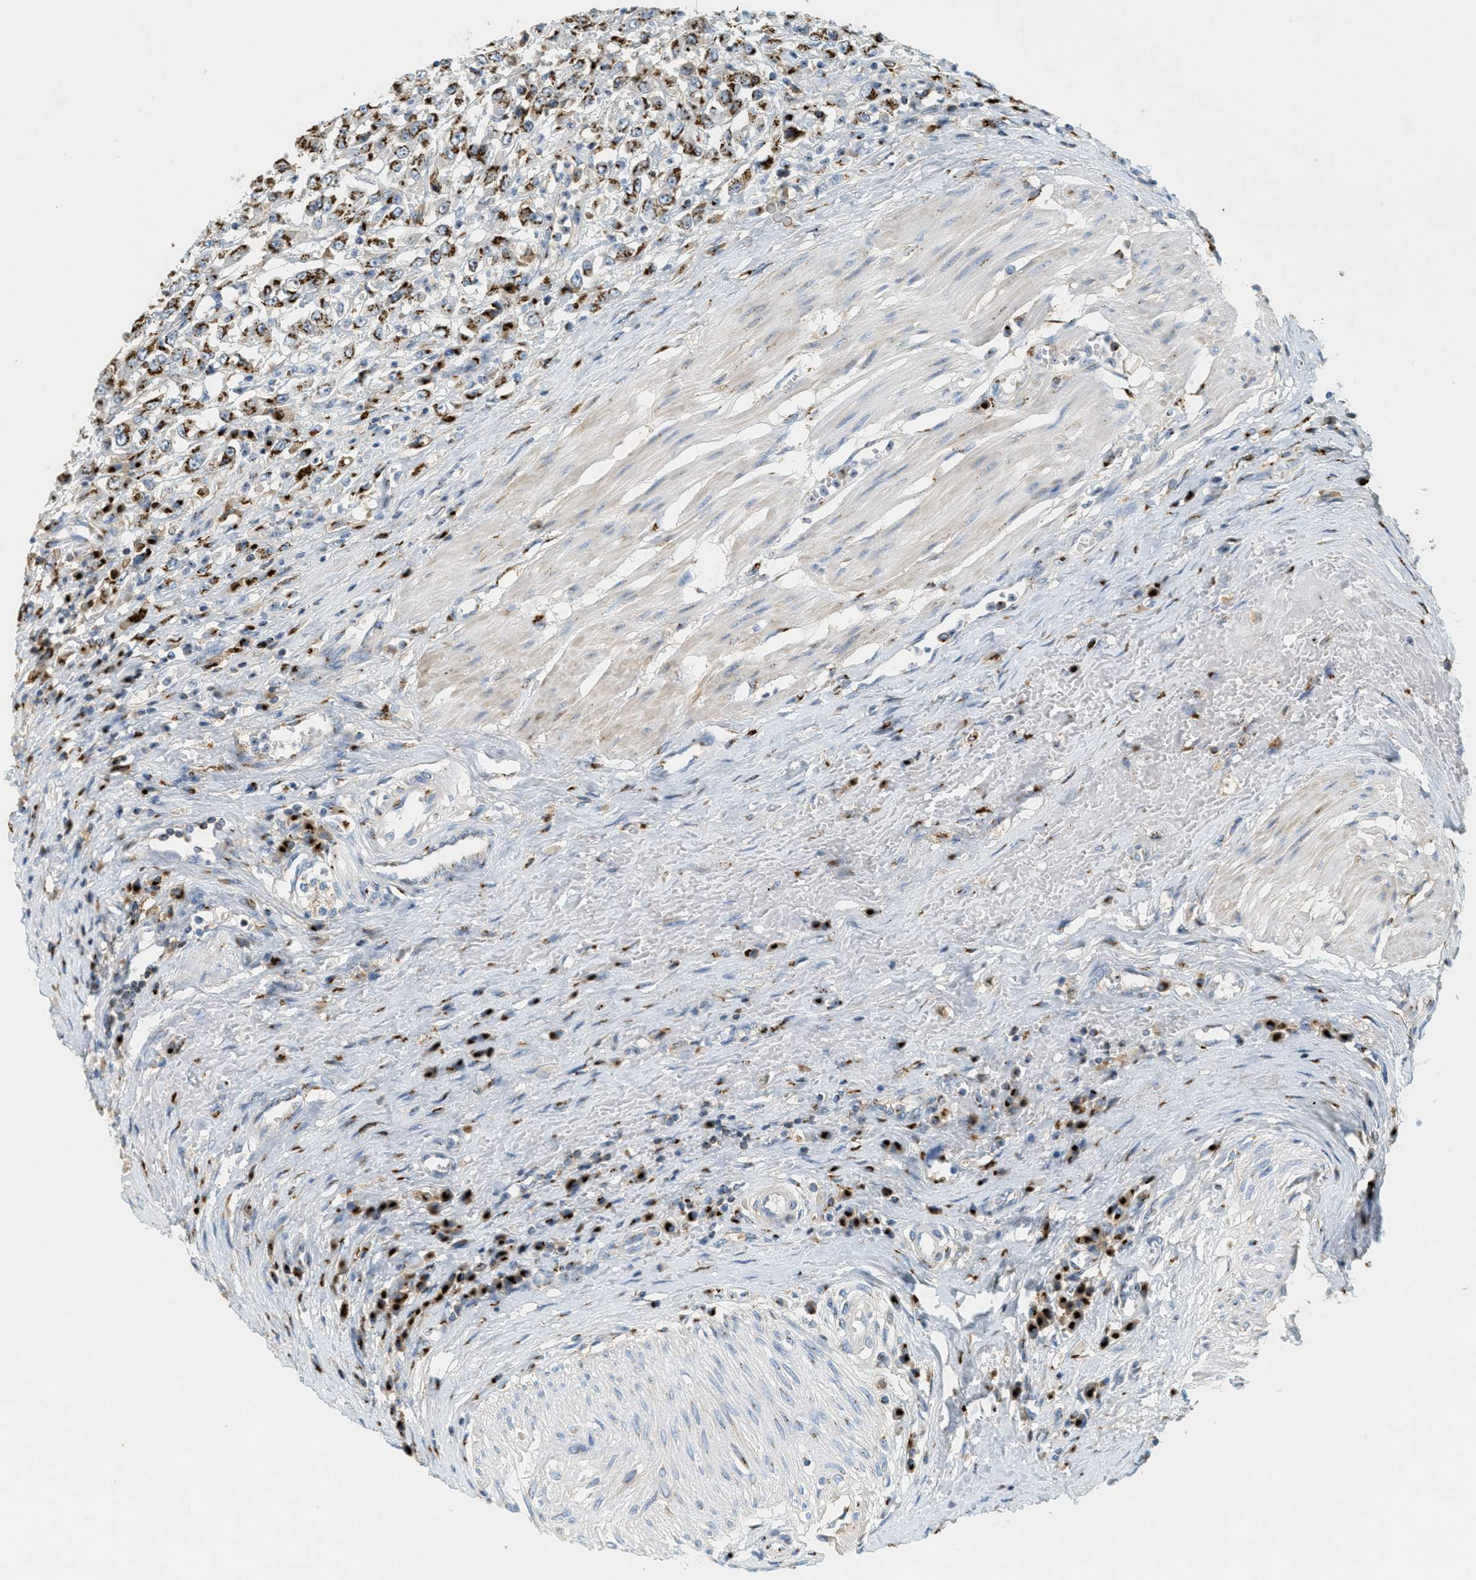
{"staining": {"intensity": "strong", "quantity": "25%-75%", "location": "cytoplasmic/membranous"}, "tissue": "urothelial cancer", "cell_type": "Tumor cells", "image_type": "cancer", "snomed": [{"axis": "morphology", "description": "Urothelial carcinoma, High grade"}, {"axis": "topography", "description": "Urinary bladder"}], "caption": "Immunohistochemistry (IHC) histopathology image of neoplastic tissue: urothelial carcinoma (high-grade) stained using IHC demonstrates high levels of strong protein expression localized specifically in the cytoplasmic/membranous of tumor cells, appearing as a cytoplasmic/membranous brown color.", "gene": "ENTPD4", "patient": {"sex": "male", "age": 46}}